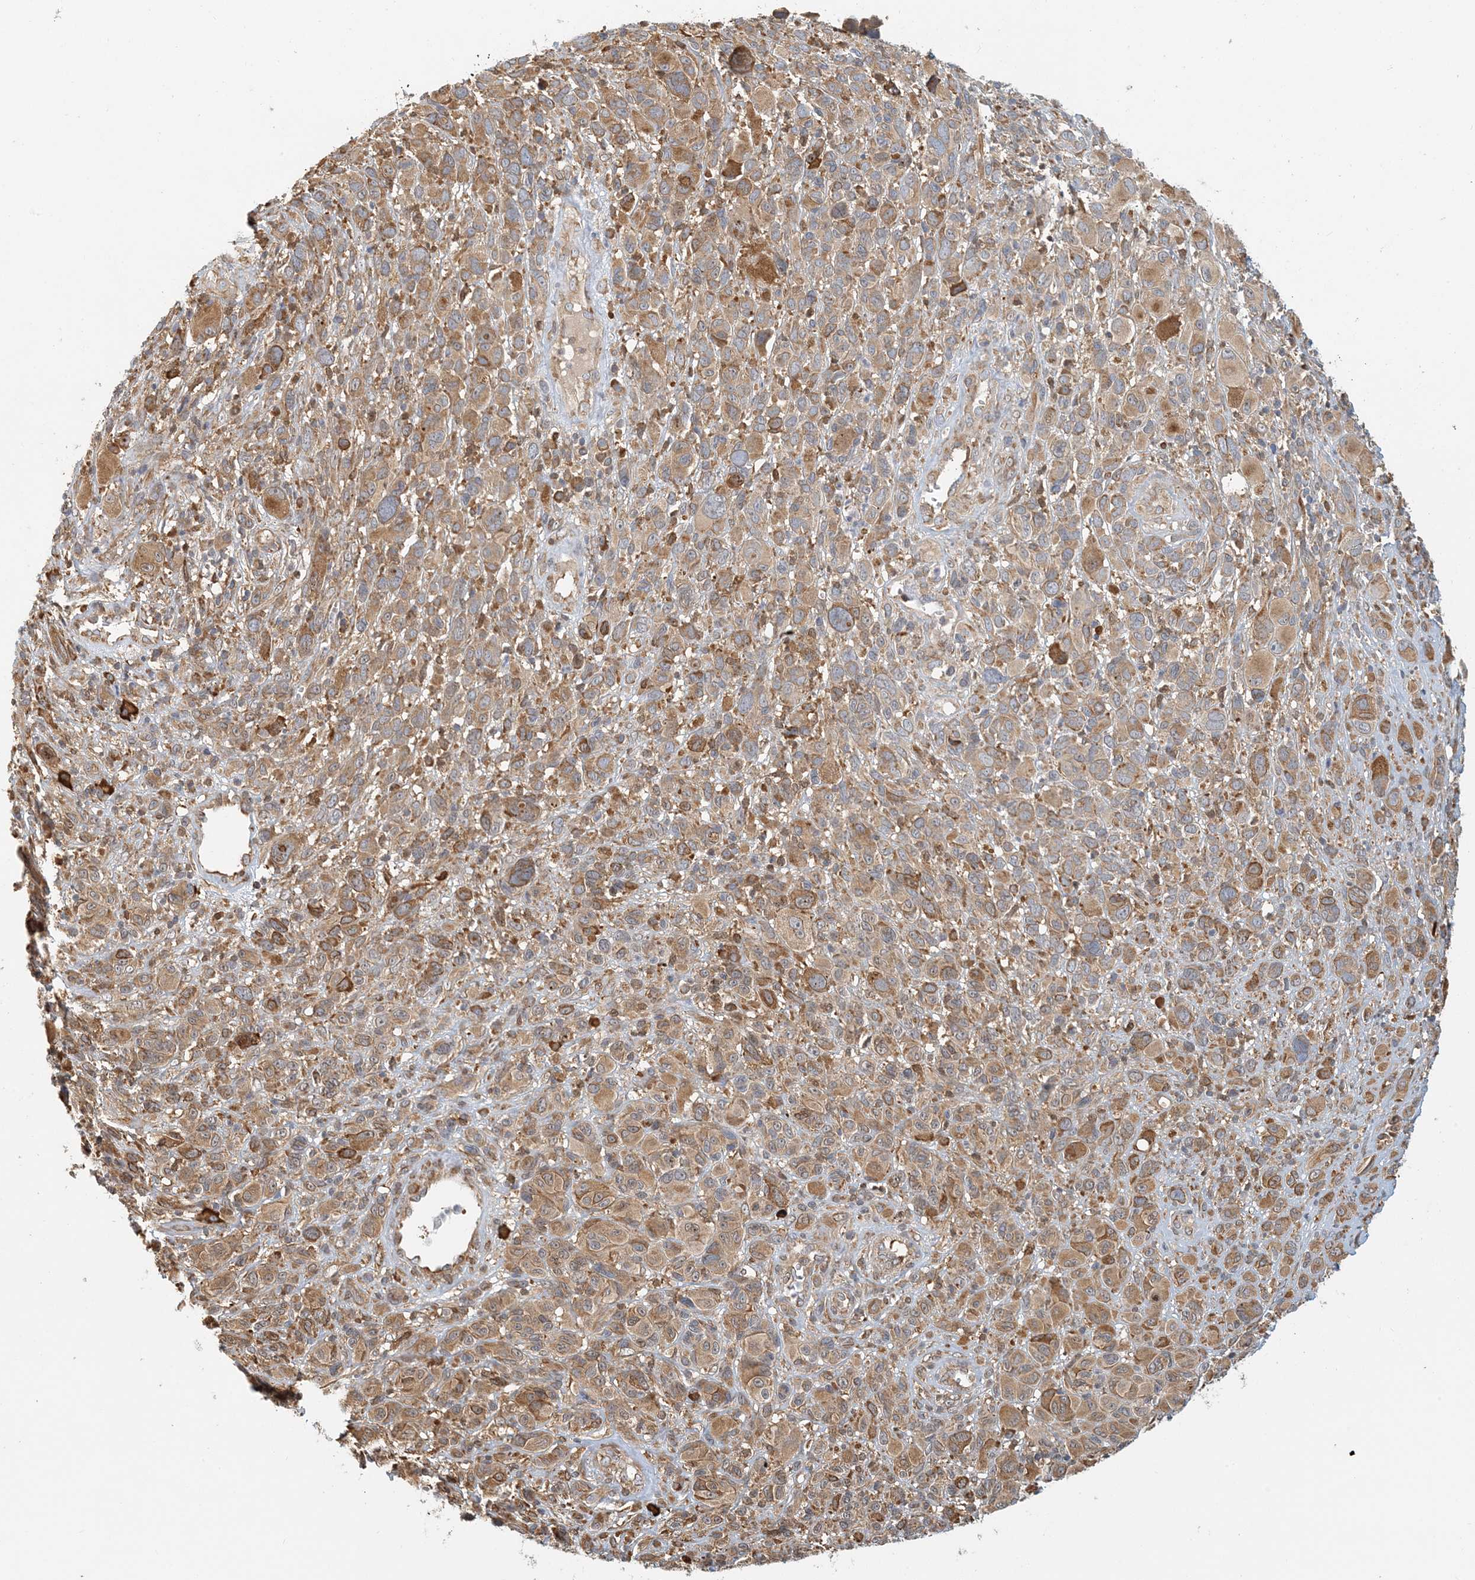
{"staining": {"intensity": "moderate", "quantity": "25%-75%", "location": "cytoplasmic/membranous"}, "tissue": "melanoma", "cell_type": "Tumor cells", "image_type": "cancer", "snomed": [{"axis": "morphology", "description": "Malignant melanoma, NOS"}, {"axis": "topography", "description": "Skin of trunk"}], "caption": "Immunohistochemistry of human malignant melanoma demonstrates medium levels of moderate cytoplasmic/membranous positivity in about 25%-75% of tumor cells. (brown staining indicates protein expression, while blue staining denotes nuclei).", "gene": "HNMT", "patient": {"sex": "male", "age": 71}}